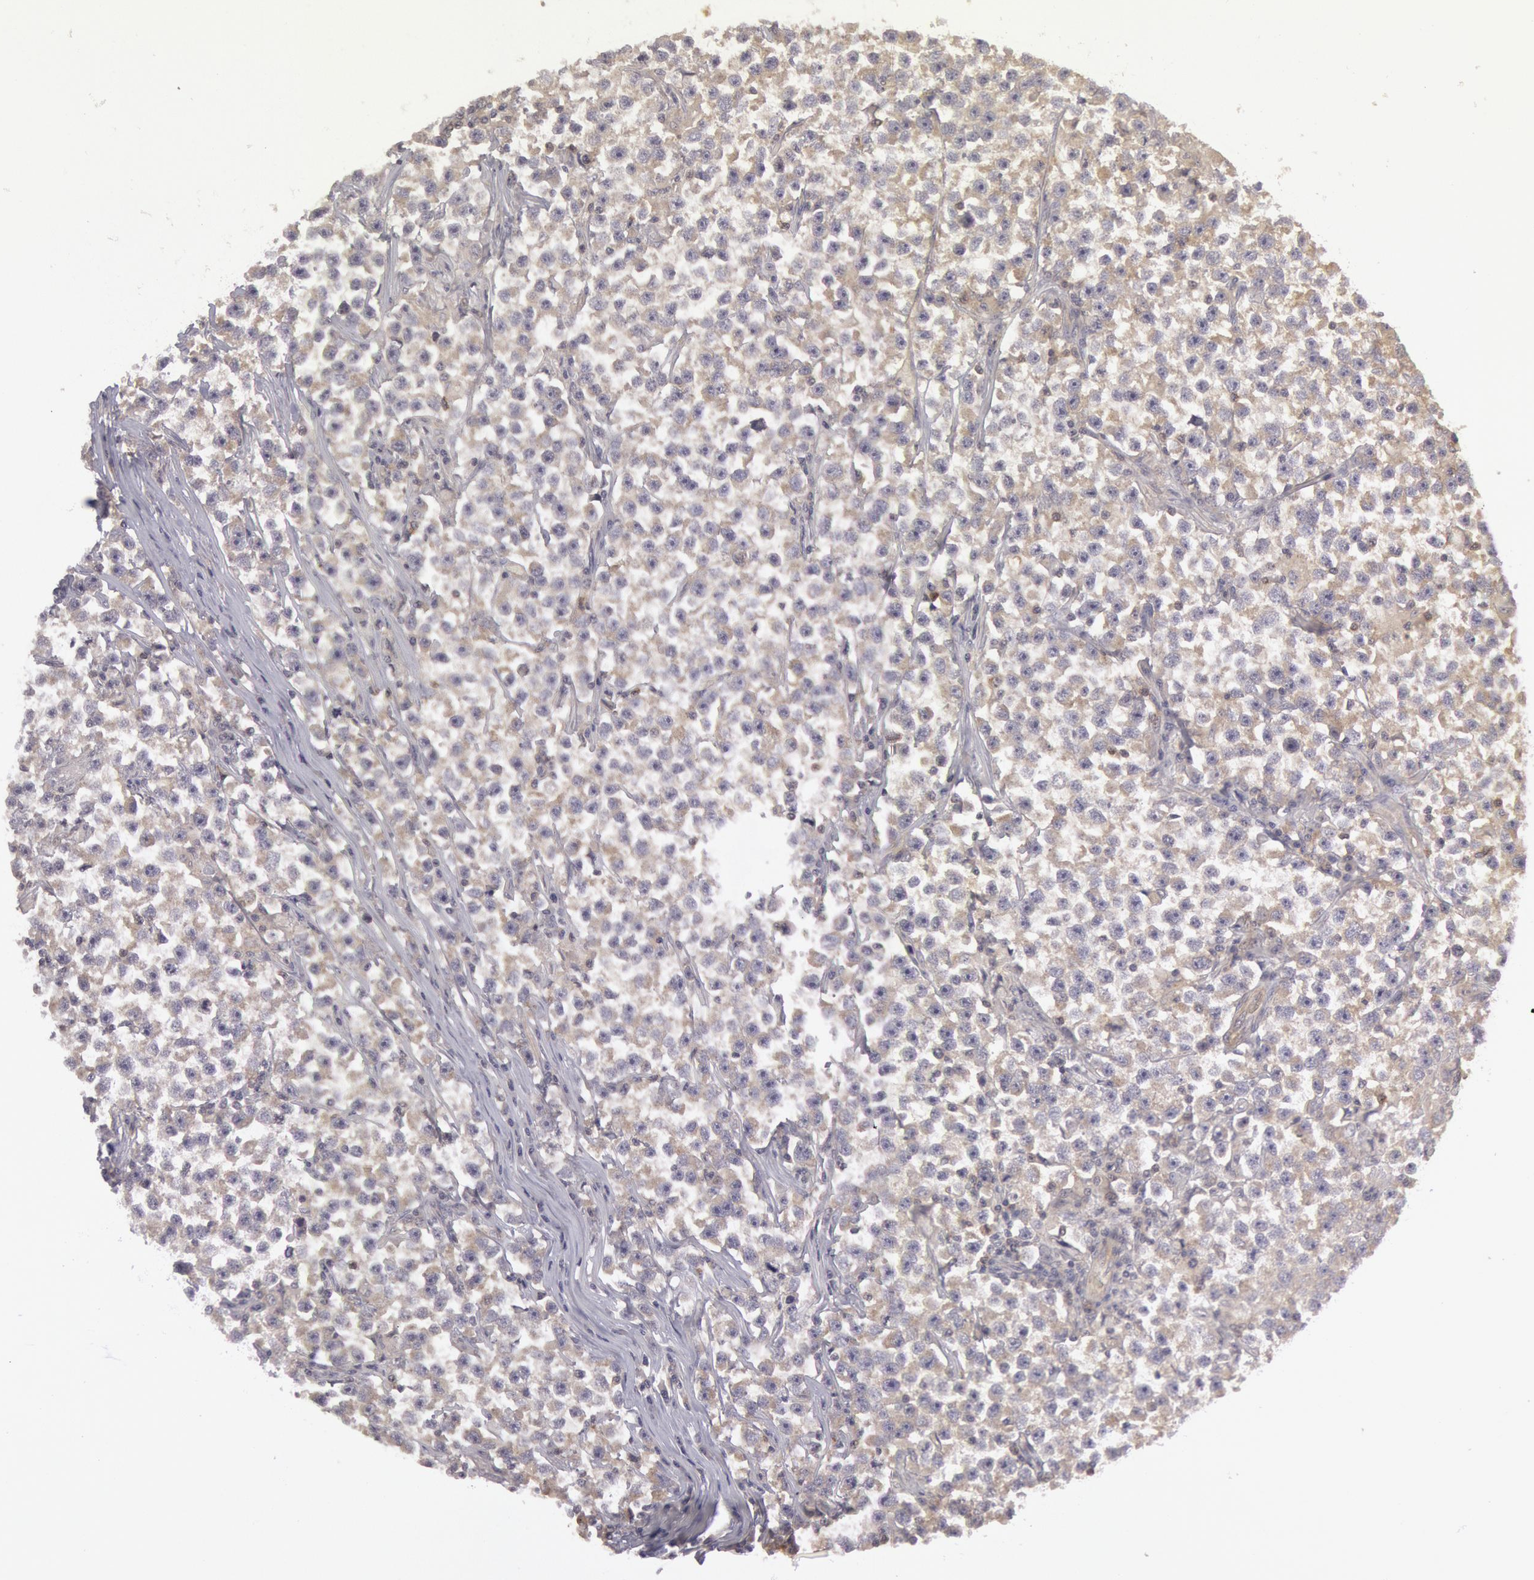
{"staining": {"intensity": "weak", "quantity": "25%-75%", "location": "cytoplasmic/membranous"}, "tissue": "testis cancer", "cell_type": "Tumor cells", "image_type": "cancer", "snomed": [{"axis": "morphology", "description": "Seminoma, NOS"}, {"axis": "topography", "description": "Testis"}], "caption": "A histopathology image of testis seminoma stained for a protein reveals weak cytoplasmic/membranous brown staining in tumor cells.", "gene": "IKBKB", "patient": {"sex": "male", "age": 33}}